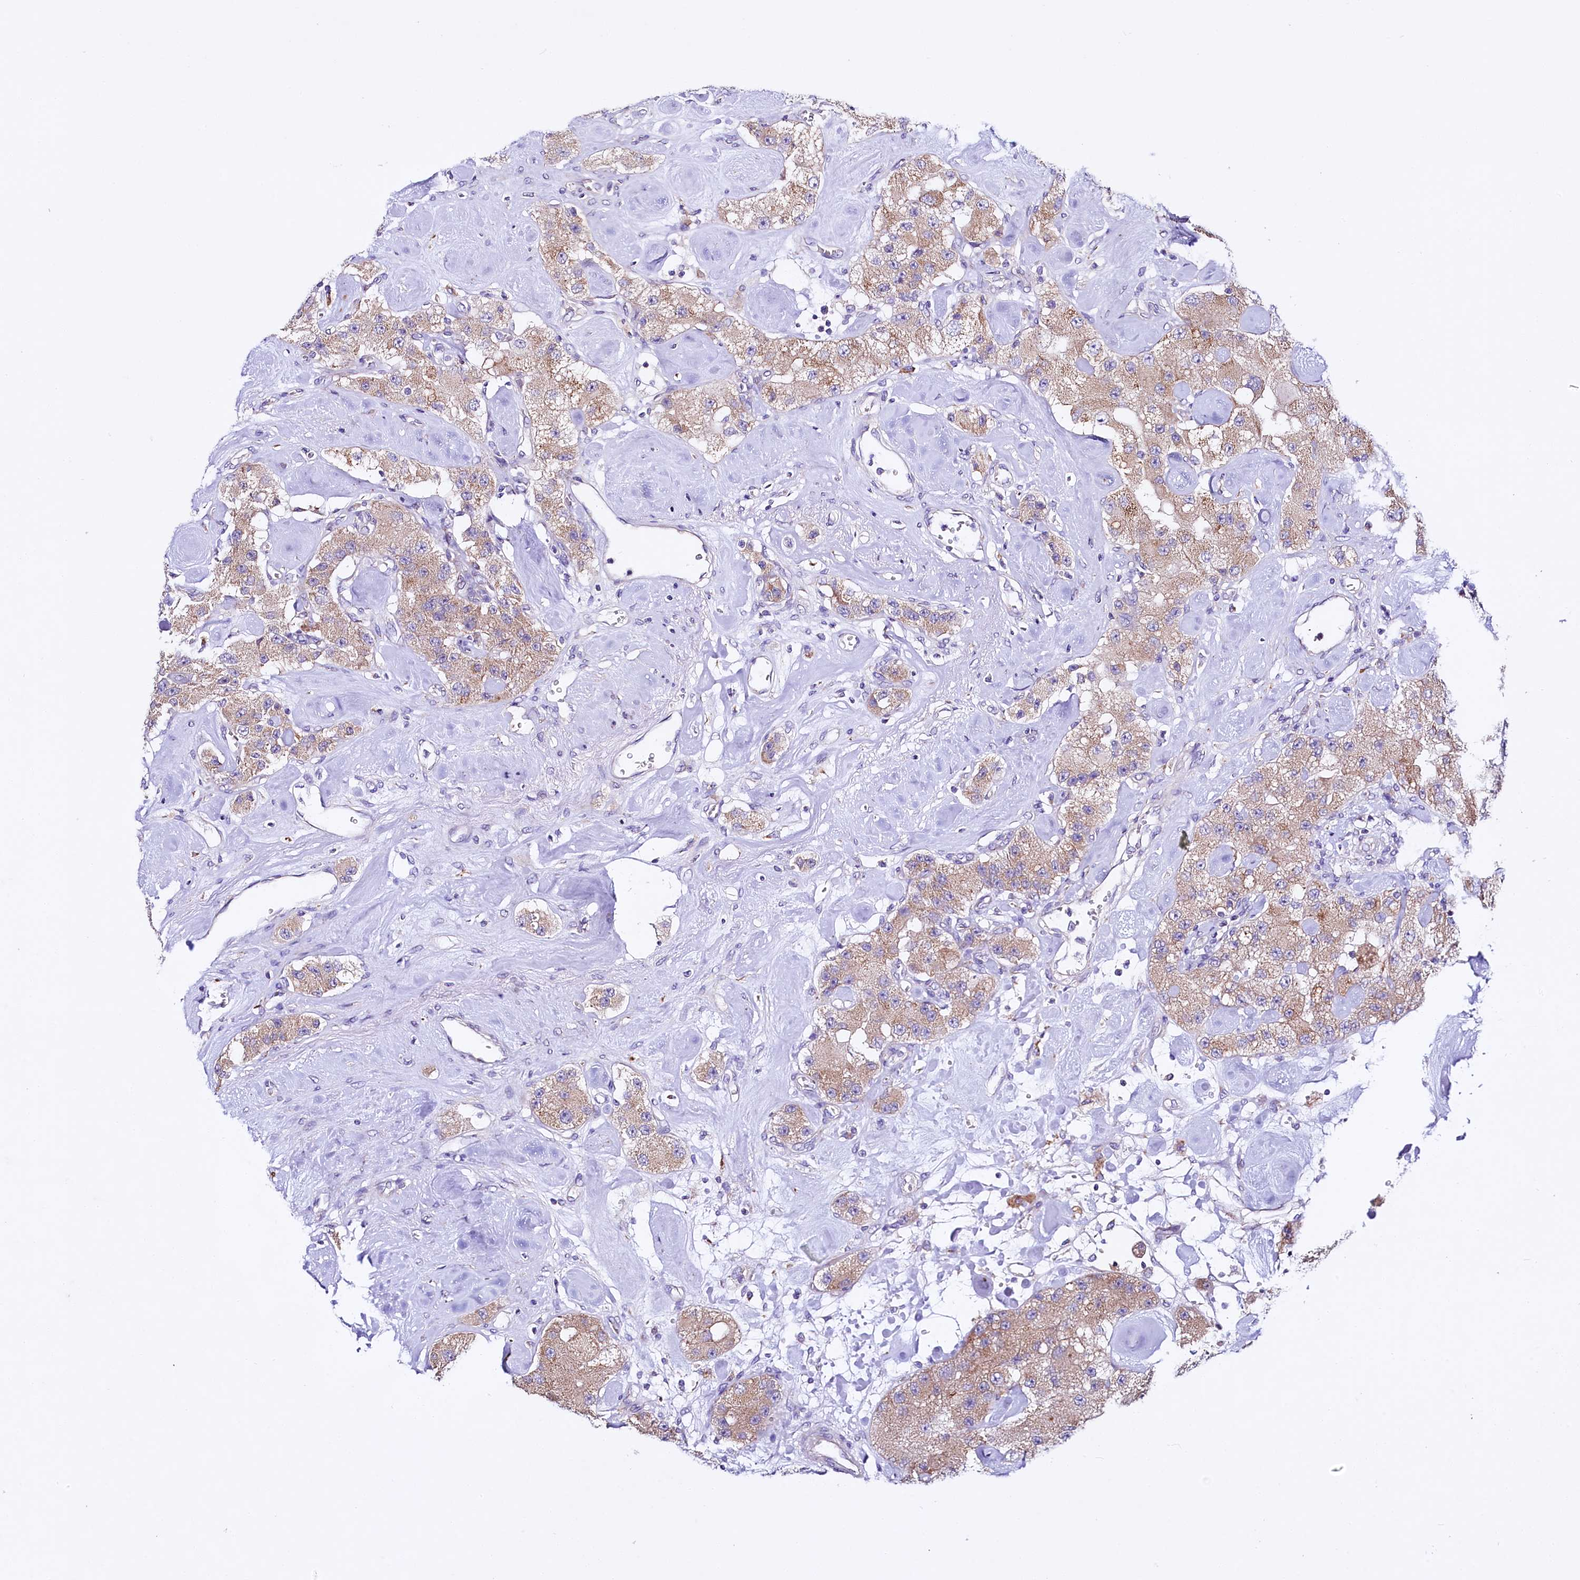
{"staining": {"intensity": "moderate", "quantity": ">75%", "location": "cytoplasmic/membranous"}, "tissue": "carcinoid", "cell_type": "Tumor cells", "image_type": "cancer", "snomed": [{"axis": "morphology", "description": "Carcinoid, malignant, NOS"}, {"axis": "topography", "description": "Pancreas"}], "caption": "IHC photomicrograph of human carcinoid stained for a protein (brown), which displays medium levels of moderate cytoplasmic/membranous expression in approximately >75% of tumor cells.", "gene": "CEP295", "patient": {"sex": "male", "age": 41}}